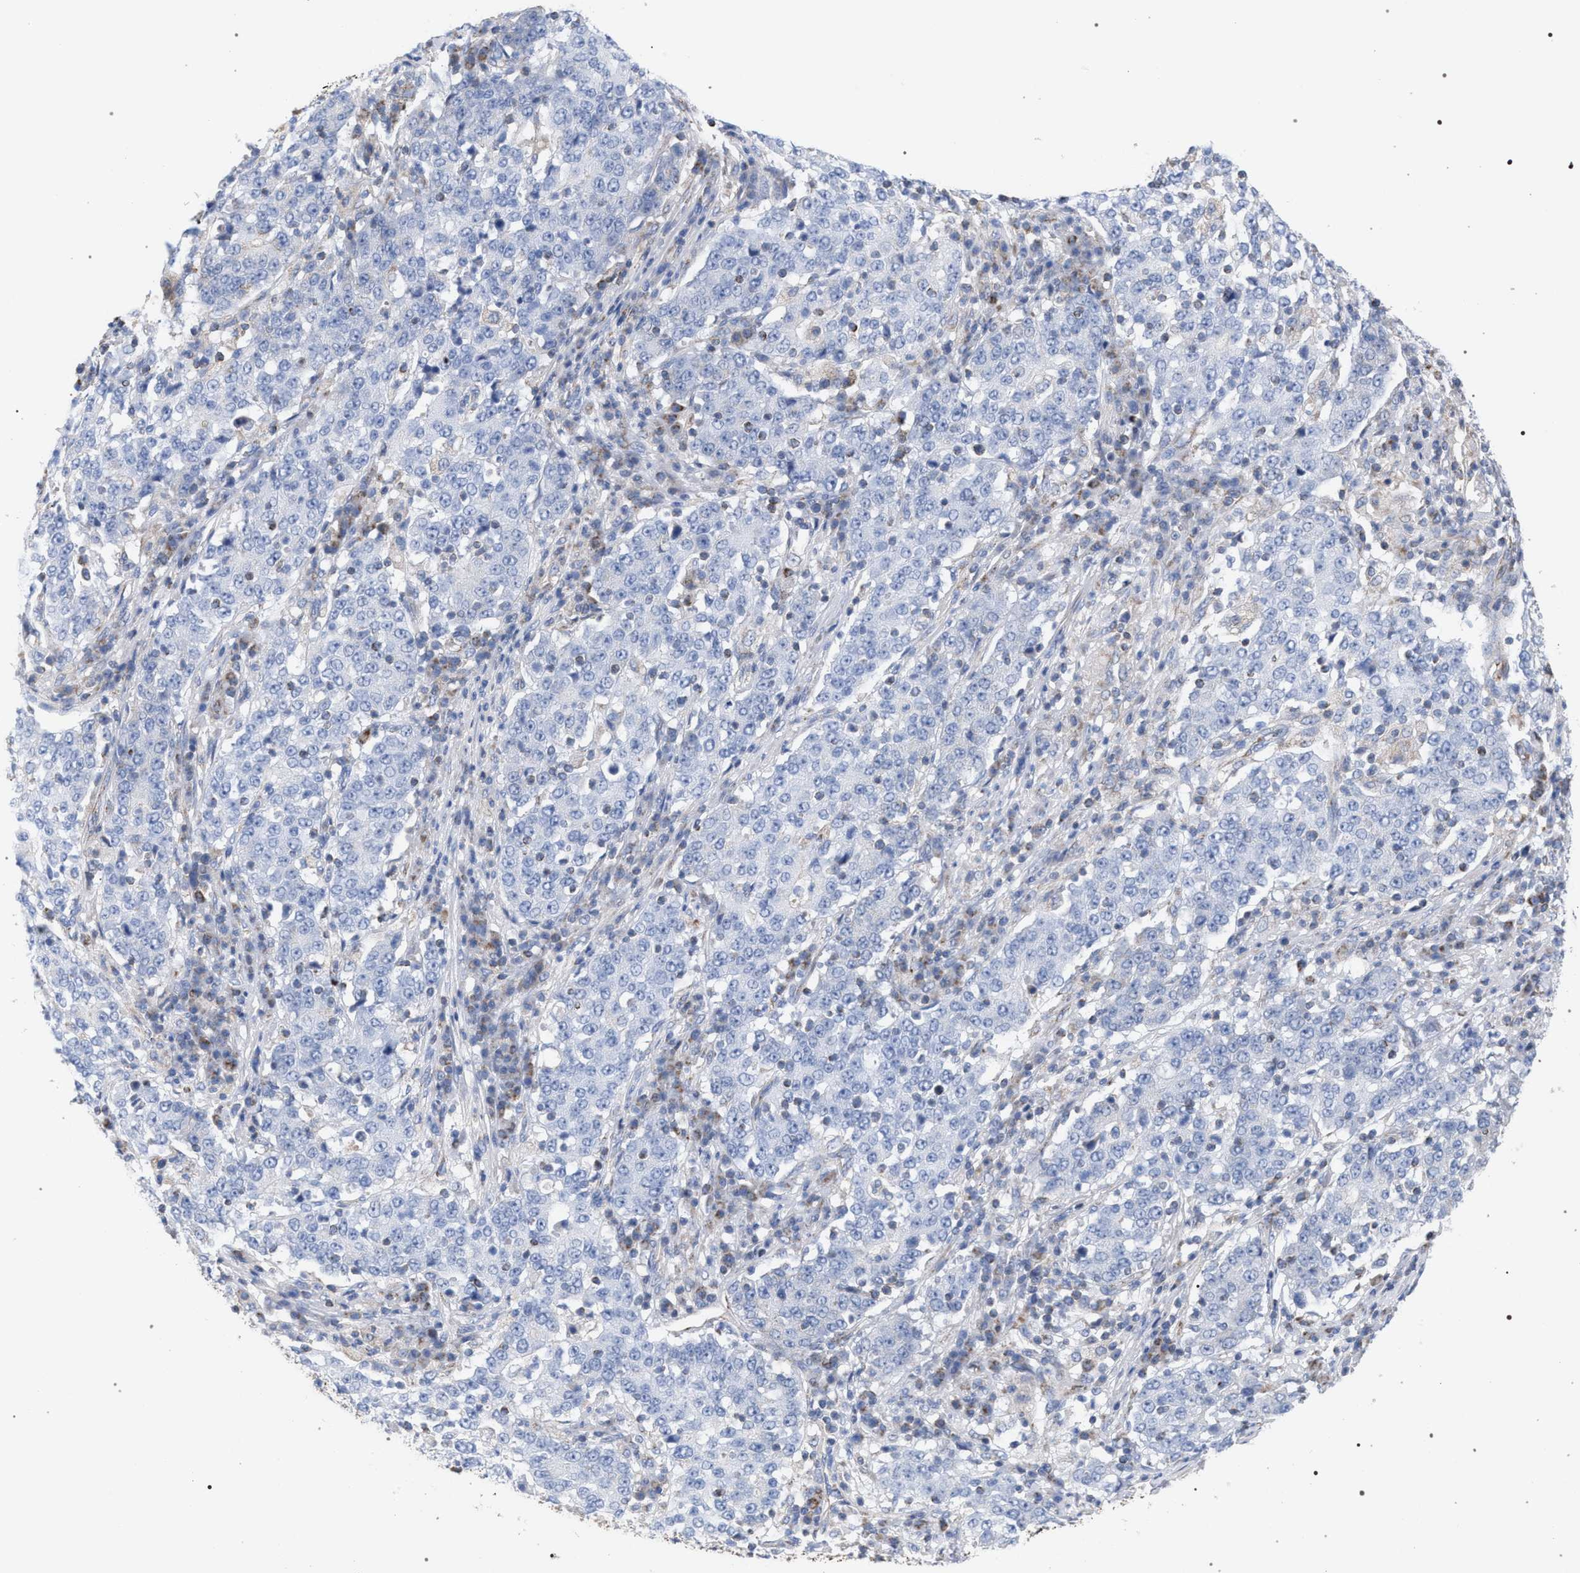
{"staining": {"intensity": "negative", "quantity": "none", "location": "none"}, "tissue": "stomach cancer", "cell_type": "Tumor cells", "image_type": "cancer", "snomed": [{"axis": "morphology", "description": "Adenocarcinoma, NOS"}, {"axis": "topography", "description": "Stomach"}], "caption": "A high-resolution histopathology image shows immunohistochemistry staining of stomach adenocarcinoma, which shows no significant positivity in tumor cells.", "gene": "ECI2", "patient": {"sex": "male", "age": 59}}